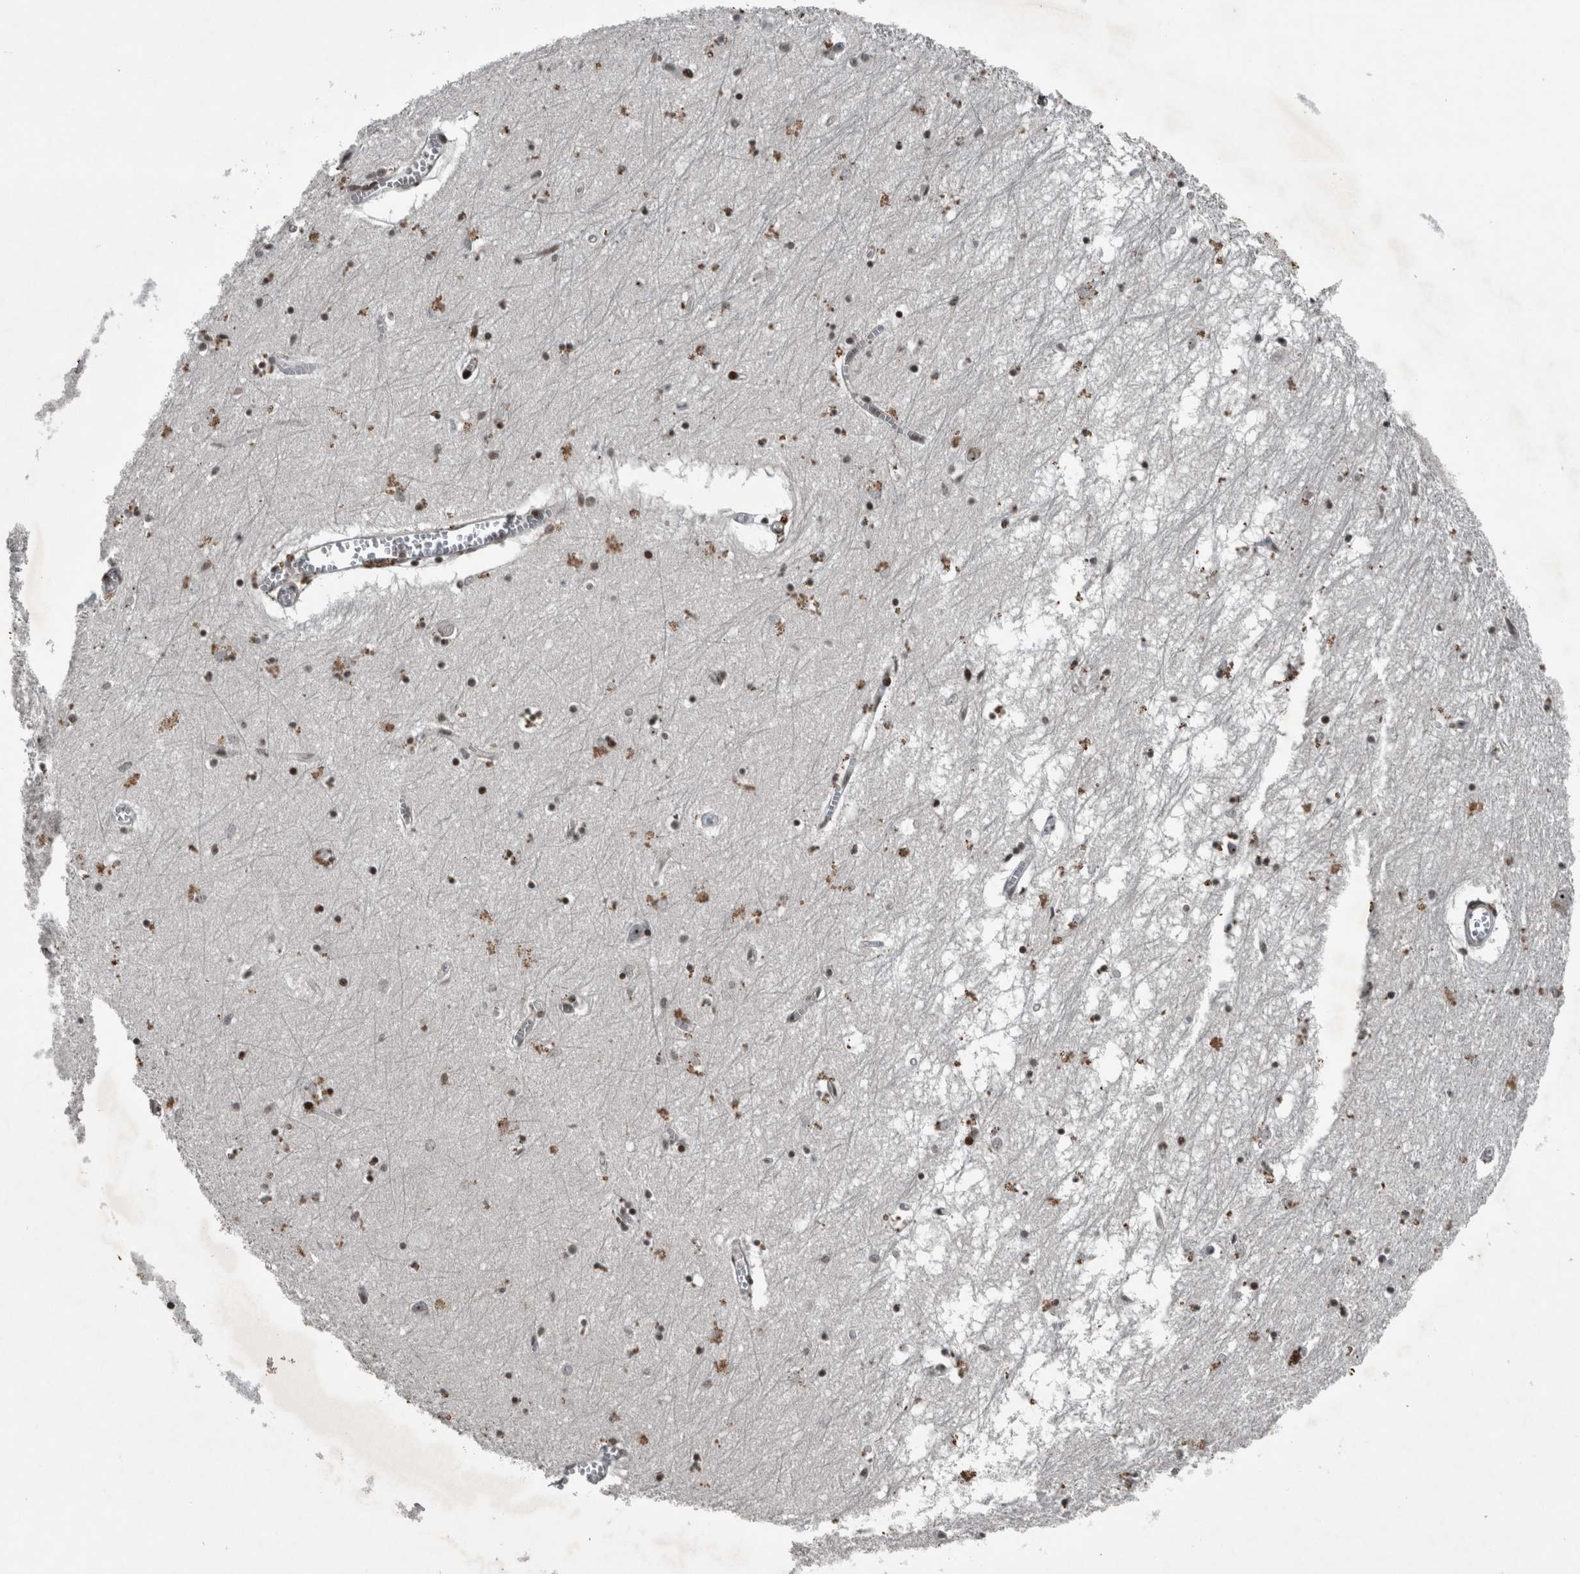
{"staining": {"intensity": "strong", "quantity": "25%-75%", "location": "nuclear"}, "tissue": "hippocampus", "cell_type": "Glial cells", "image_type": "normal", "snomed": [{"axis": "morphology", "description": "Normal tissue, NOS"}, {"axis": "topography", "description": "Hippocampus"}], "caption": "Immunohistochemical staining of normal hippocampus exhibits high levels of strong nuclear staining in approximately 25%-75% of glial cells.", "gene": "UNC50", "patient": {"sex": "male", "age": 70}}